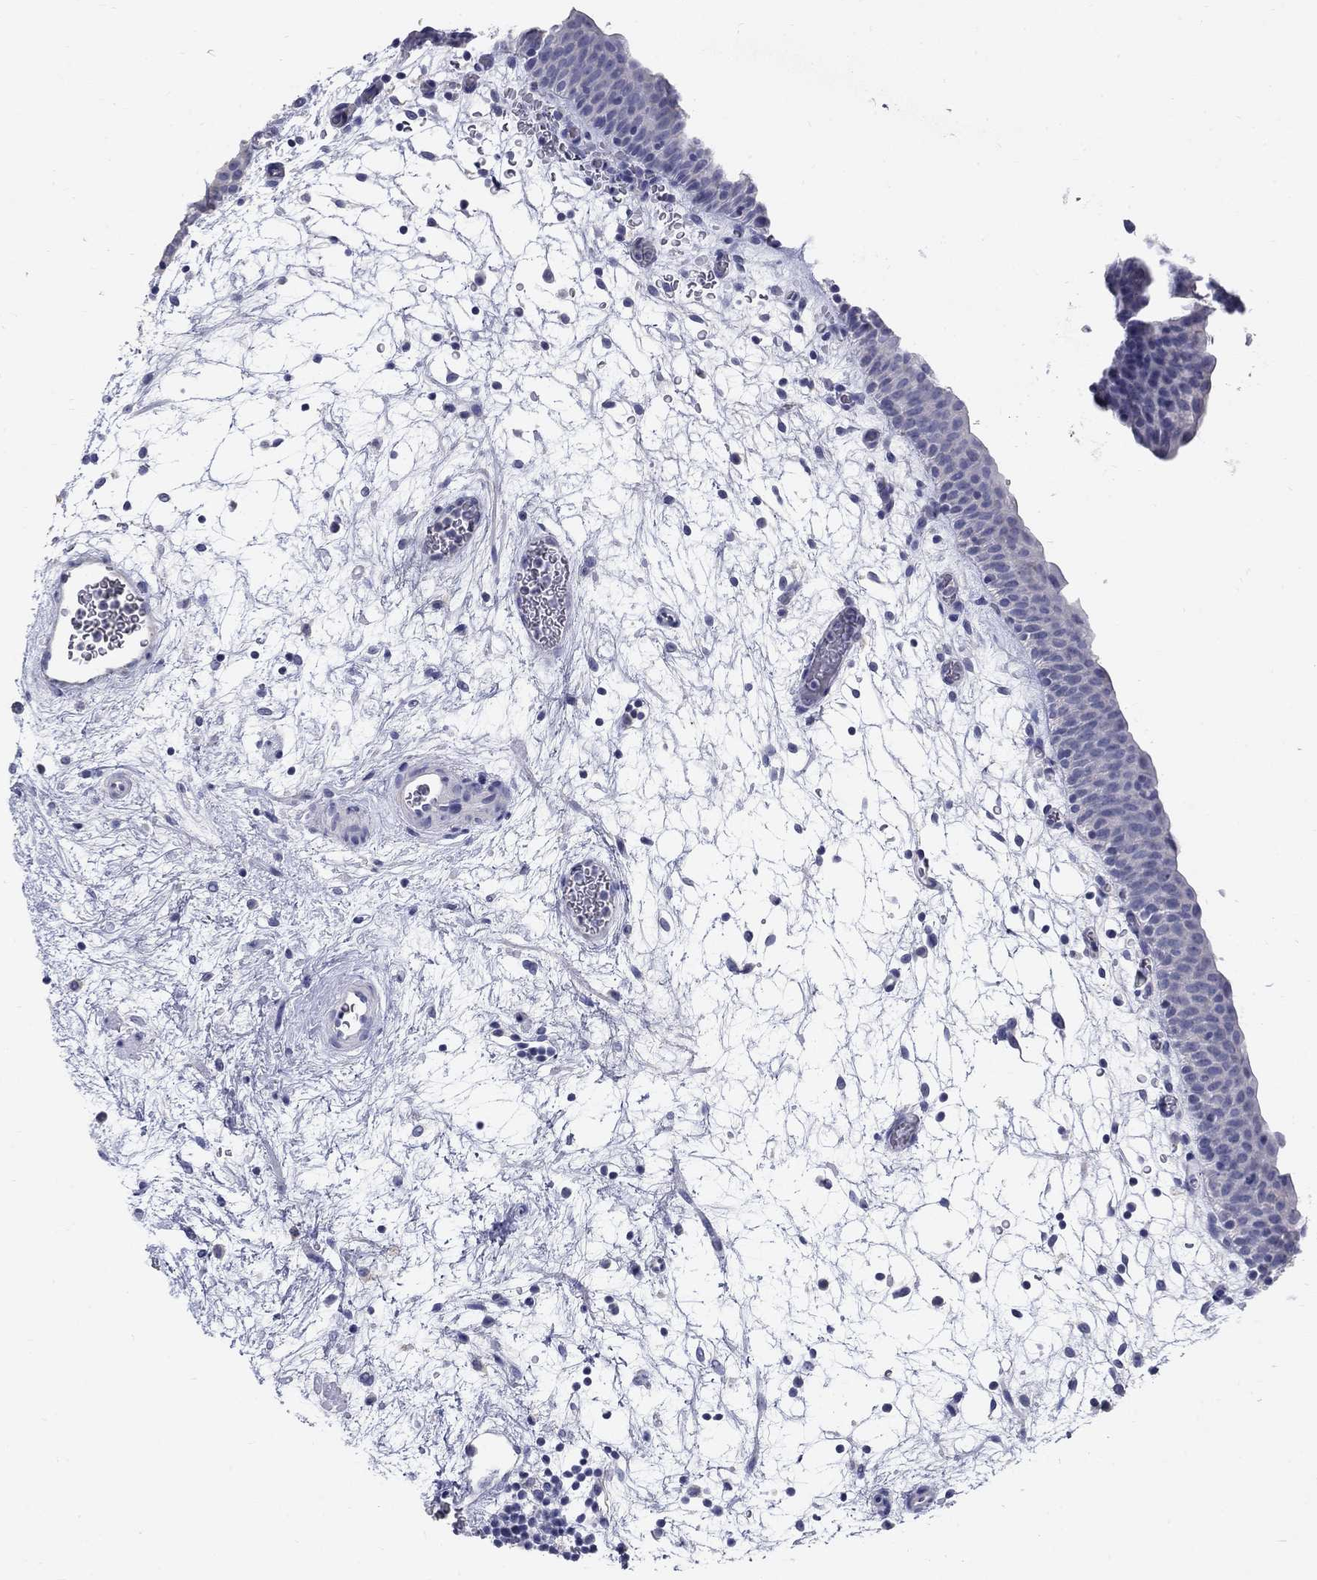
{"staining": {"intensity": "negative", "quantity": "none", "location": "none"}, "tissue": "urinary bladder", "cell_type": "Urothelial cells", "image_type": "normal", "snomed": [{"axis": "morphology", "description": "Normal tissue, NOS"}, {"axis": "topography", "description": "Urinary bladder"}], "caption": "Immunohistochemistry (IHC) of benign human urinary bladder displays no positivity in urothelial cells.", "gene": "PTH1R", "patient": {"sex": "male", "age": 37}}